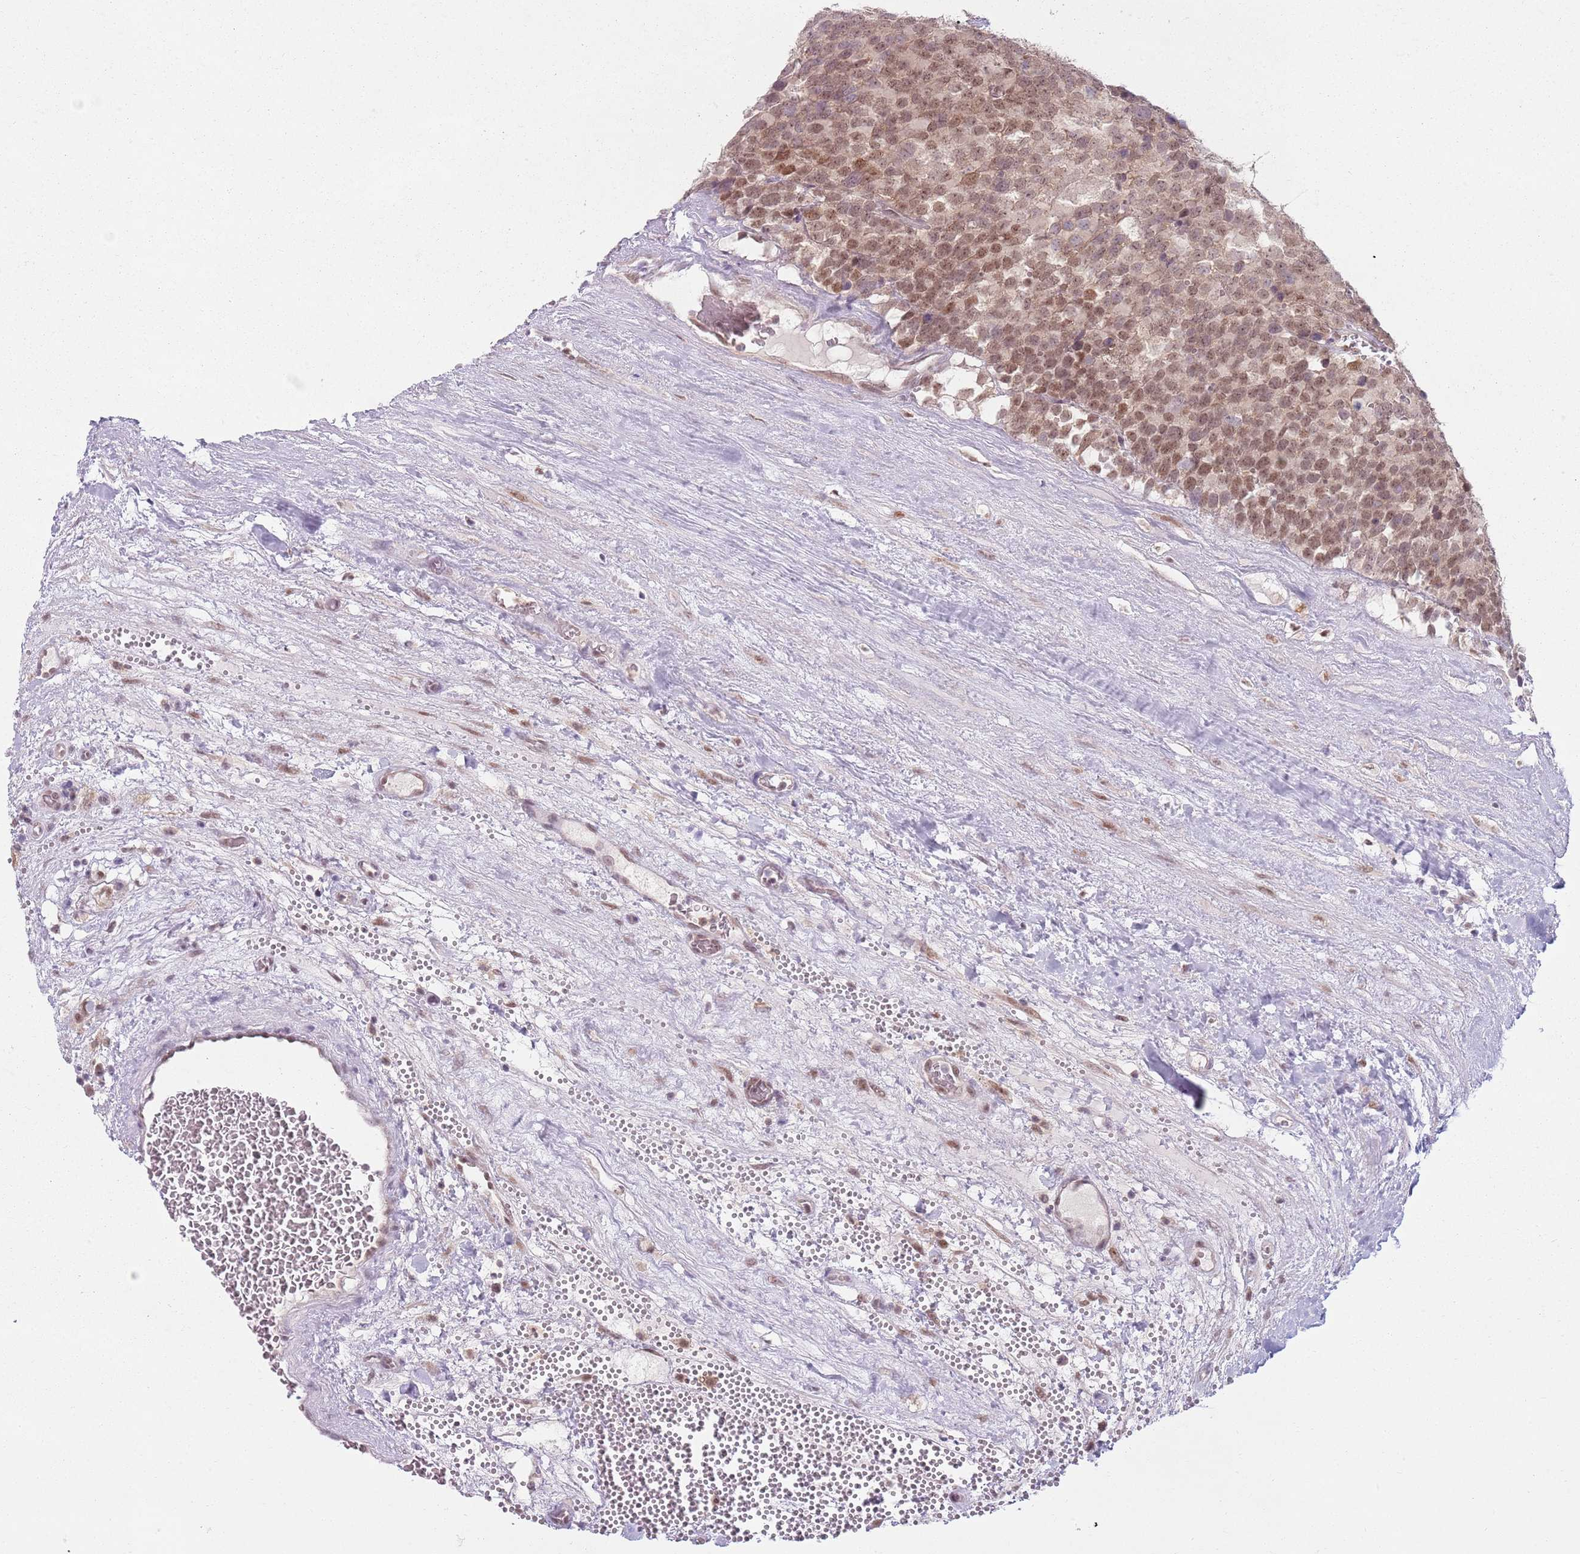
{"staining": {"intensity": "moderate", "quantity": ">75%", "location": "nuclear"}, "tissue": "testis cancer", "cell_type": "Tumor cells", "image_type": "cancer", "snomed": [{"axis": "morphology", "description": "Seminoma, NOS"}, {"axis": "topography", "description": "Testis"}], "caption": "DAB (3,3'-diaminobenzidine) immunohistochemical staining of human seminoma (testis) displays moderate nuclear protein expression in about >75% of tumor cells.", "gene": "SMARCAL1", "patient": {"sex": "male", "age": 71}}